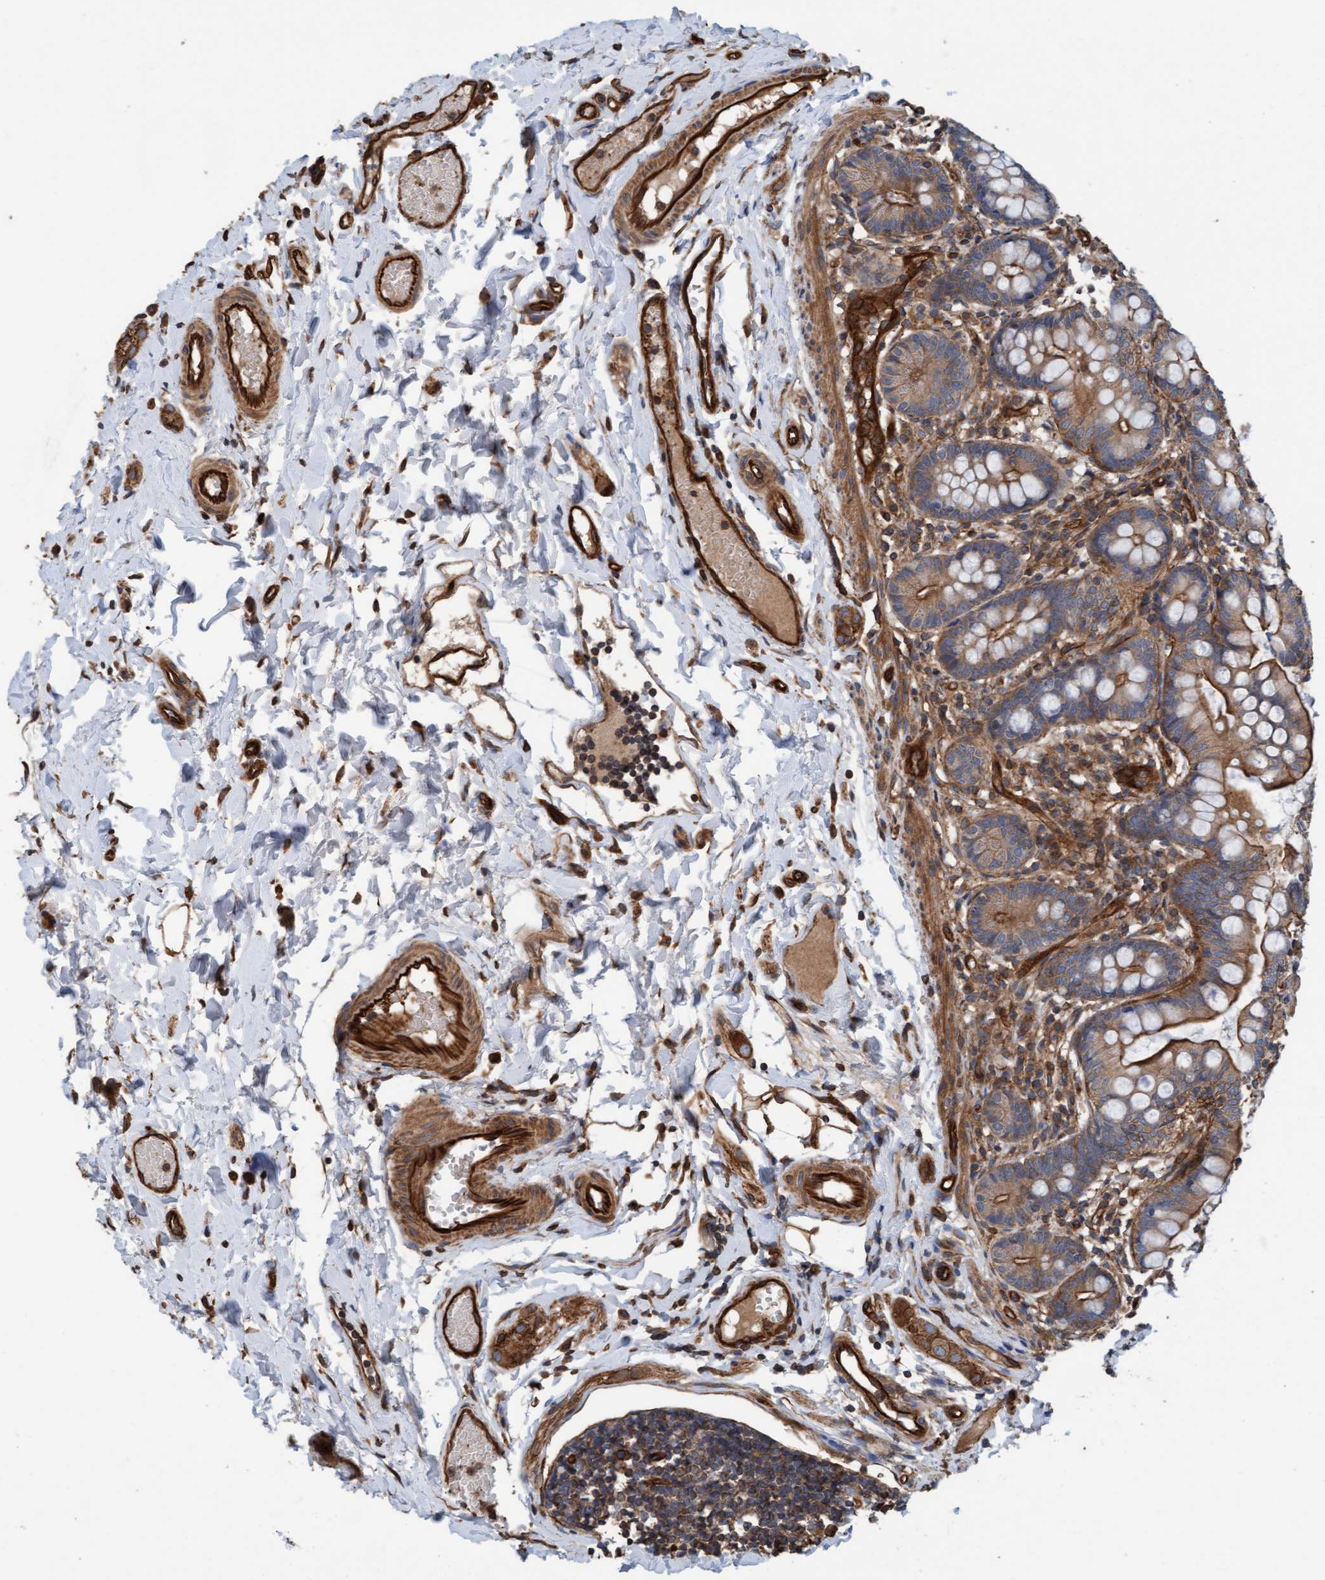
{"staining": {"intensity": "strong", "quantity": ">75%", "location": "cytoplasmic/membranous"}, "tissue": "small intestine", "cell_type": "Glandular cells", "image_type": "normal", "snomed": [{"axis": "morphology", "description": "Normal tissue, NOS"}, {"axis": "topography", "description": "Small intestine"}], "caption": "Glandular cells display high levels of strong cytoplasmic/membranous expression in approximately >75% of cells in normal small intestine.", "gene": "STXBP4", "patient": {"sex": "male", "age": 7}}